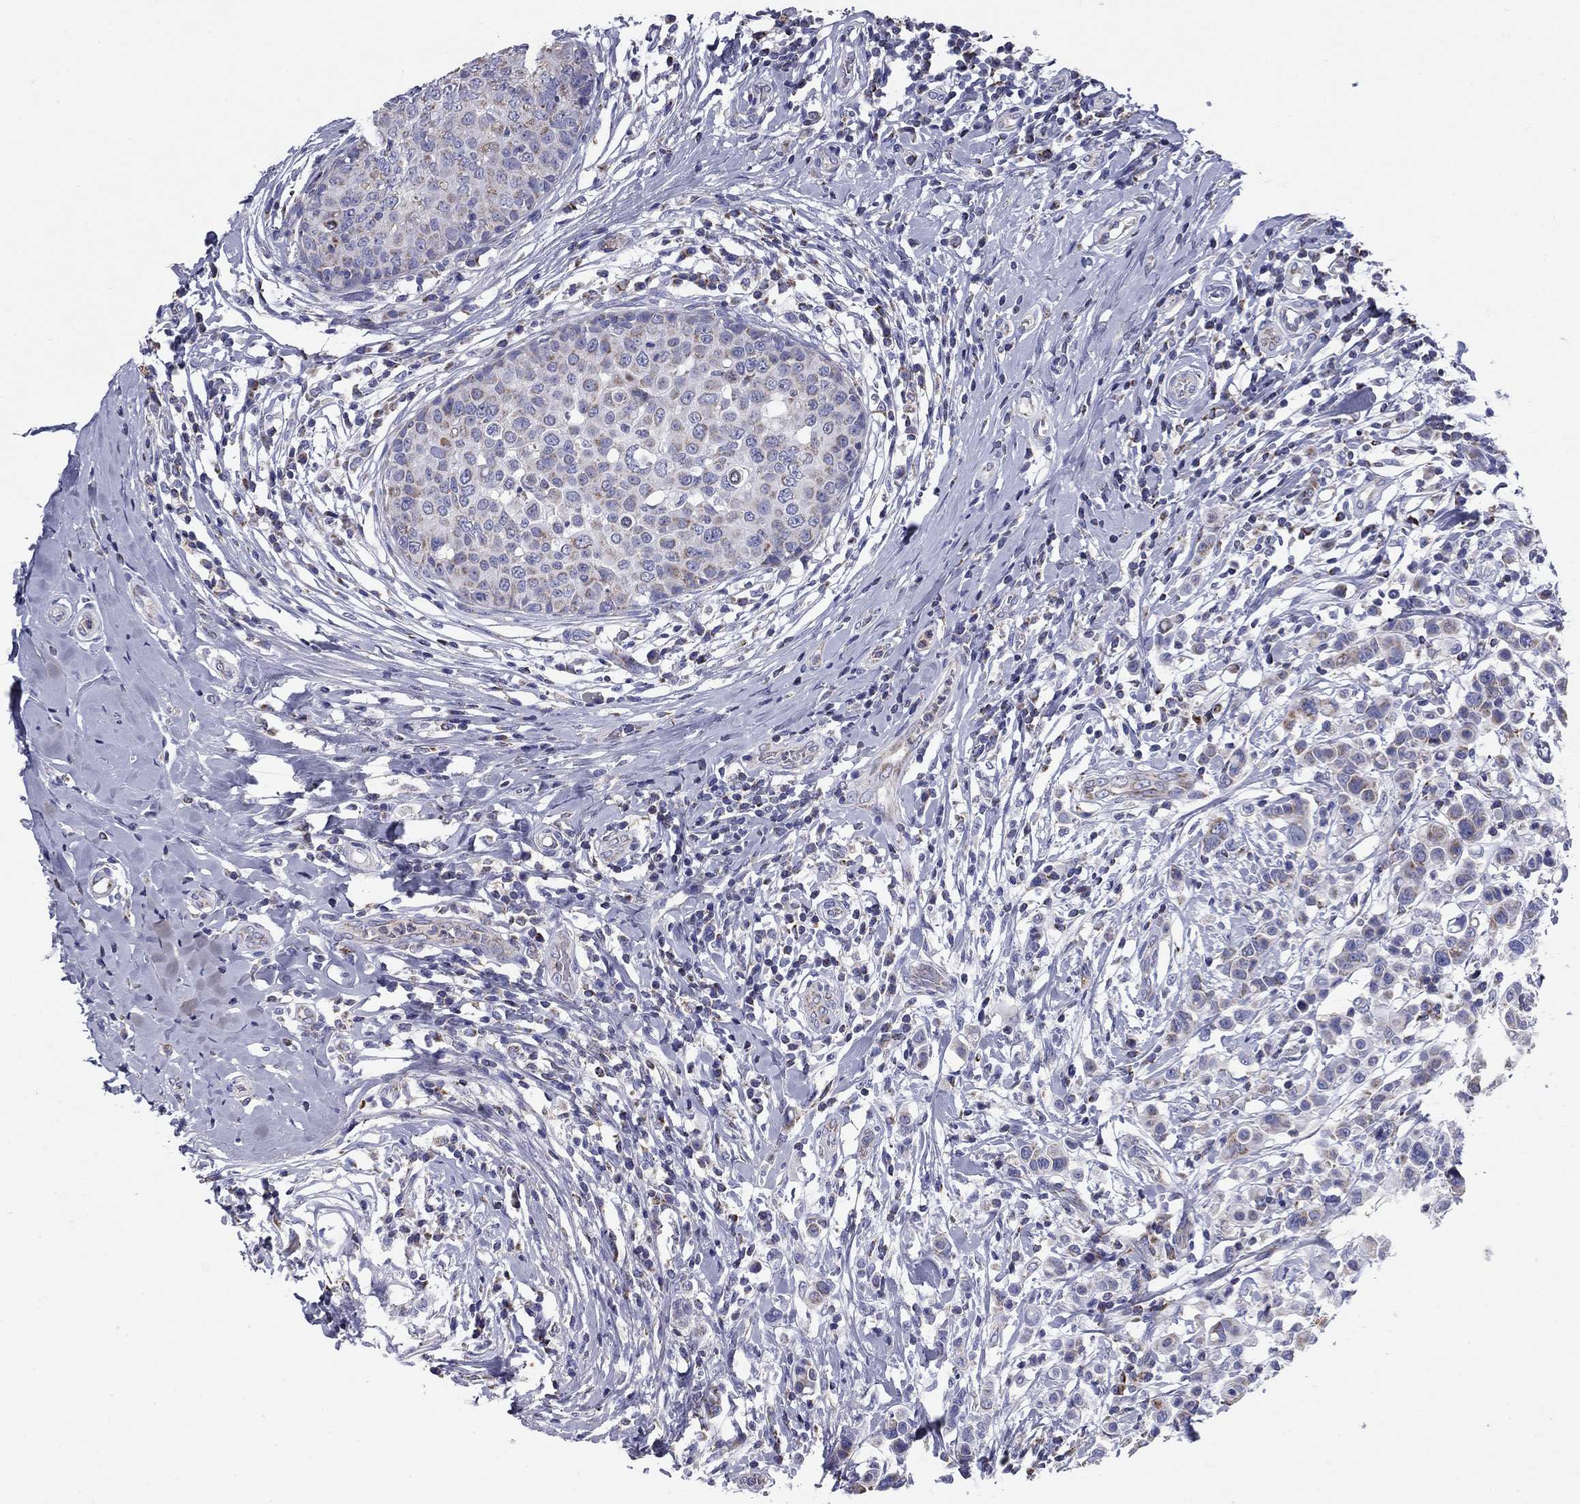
{"staining": {"intensity": "weak", "quantity": "<25%", "location": "cytoplasmic/membranous"}, "tissue": "breast cancer", "cell_type": "Tumor cells", "image_type": "cancer", "snomed": [{"axis": "morphology", "description": "Duct carcinoma"}, {"axis": "topography", "description": "Breast"}], "caption": "Immunohistochemistry photomicrograph of breast invasive ductal carcinoma stained for a protein (brown), which demonstrates no positivity in tumor cells.", "gene": "NDUFA4L2", "patient": {"sex": "female", "age": 27}}